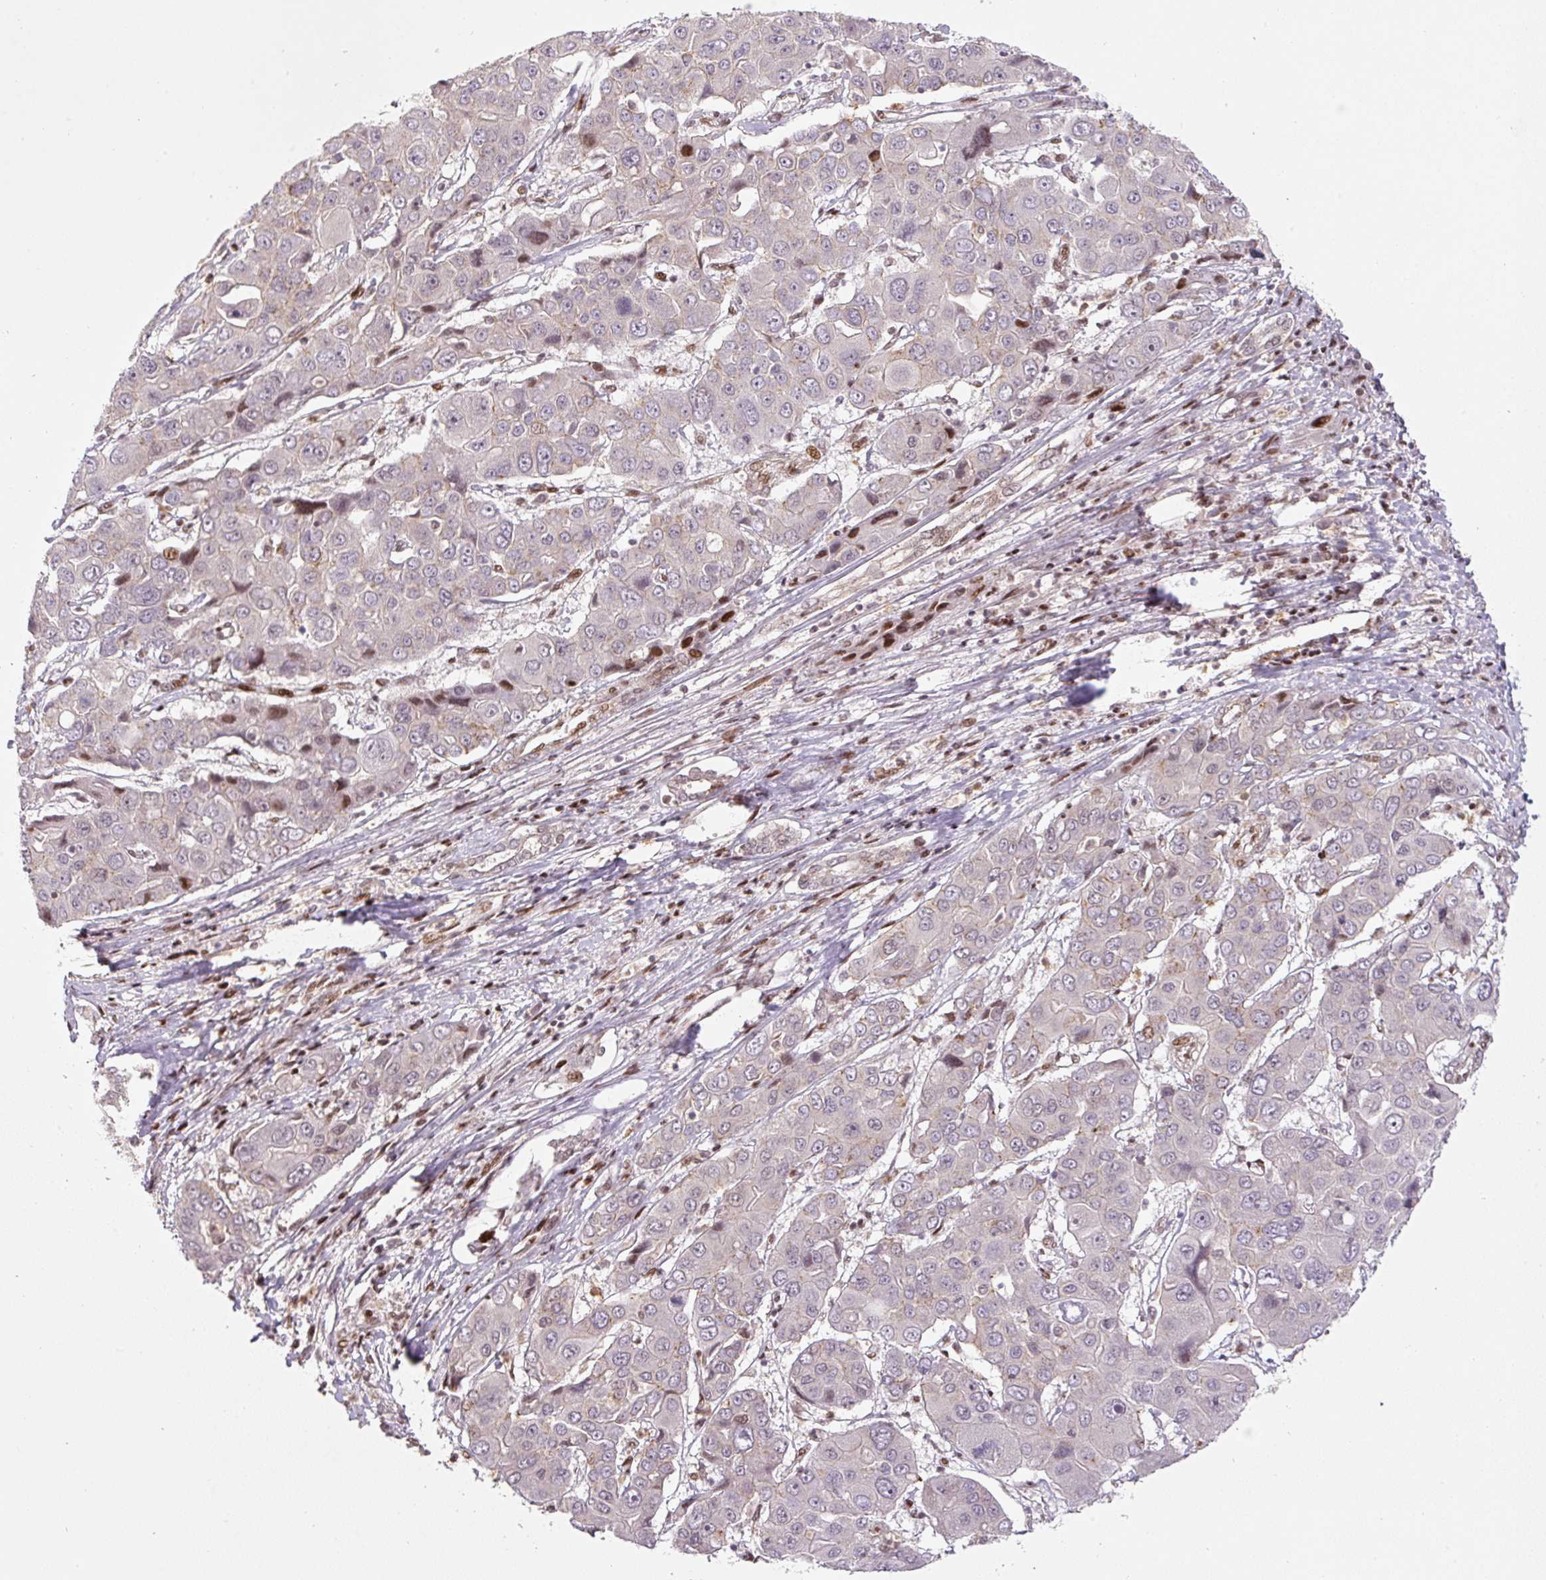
{"staining": {"intensity": "negative", "quantity": "none", "location": "none"}, "tissue": "liver cancer", "cell_type": "Tumor cells", "image_type": "cancer", "snomed": [{"axis": "morphology", "description": "Cholangiocarcinoma"}, {"axis": "topography", "description": "Liver"}], "caption": "Tumor cells show no significant protein positivity in liver cancer.", "gene": "PYDC2", "patient": {"sex": "male", "age": 67}}